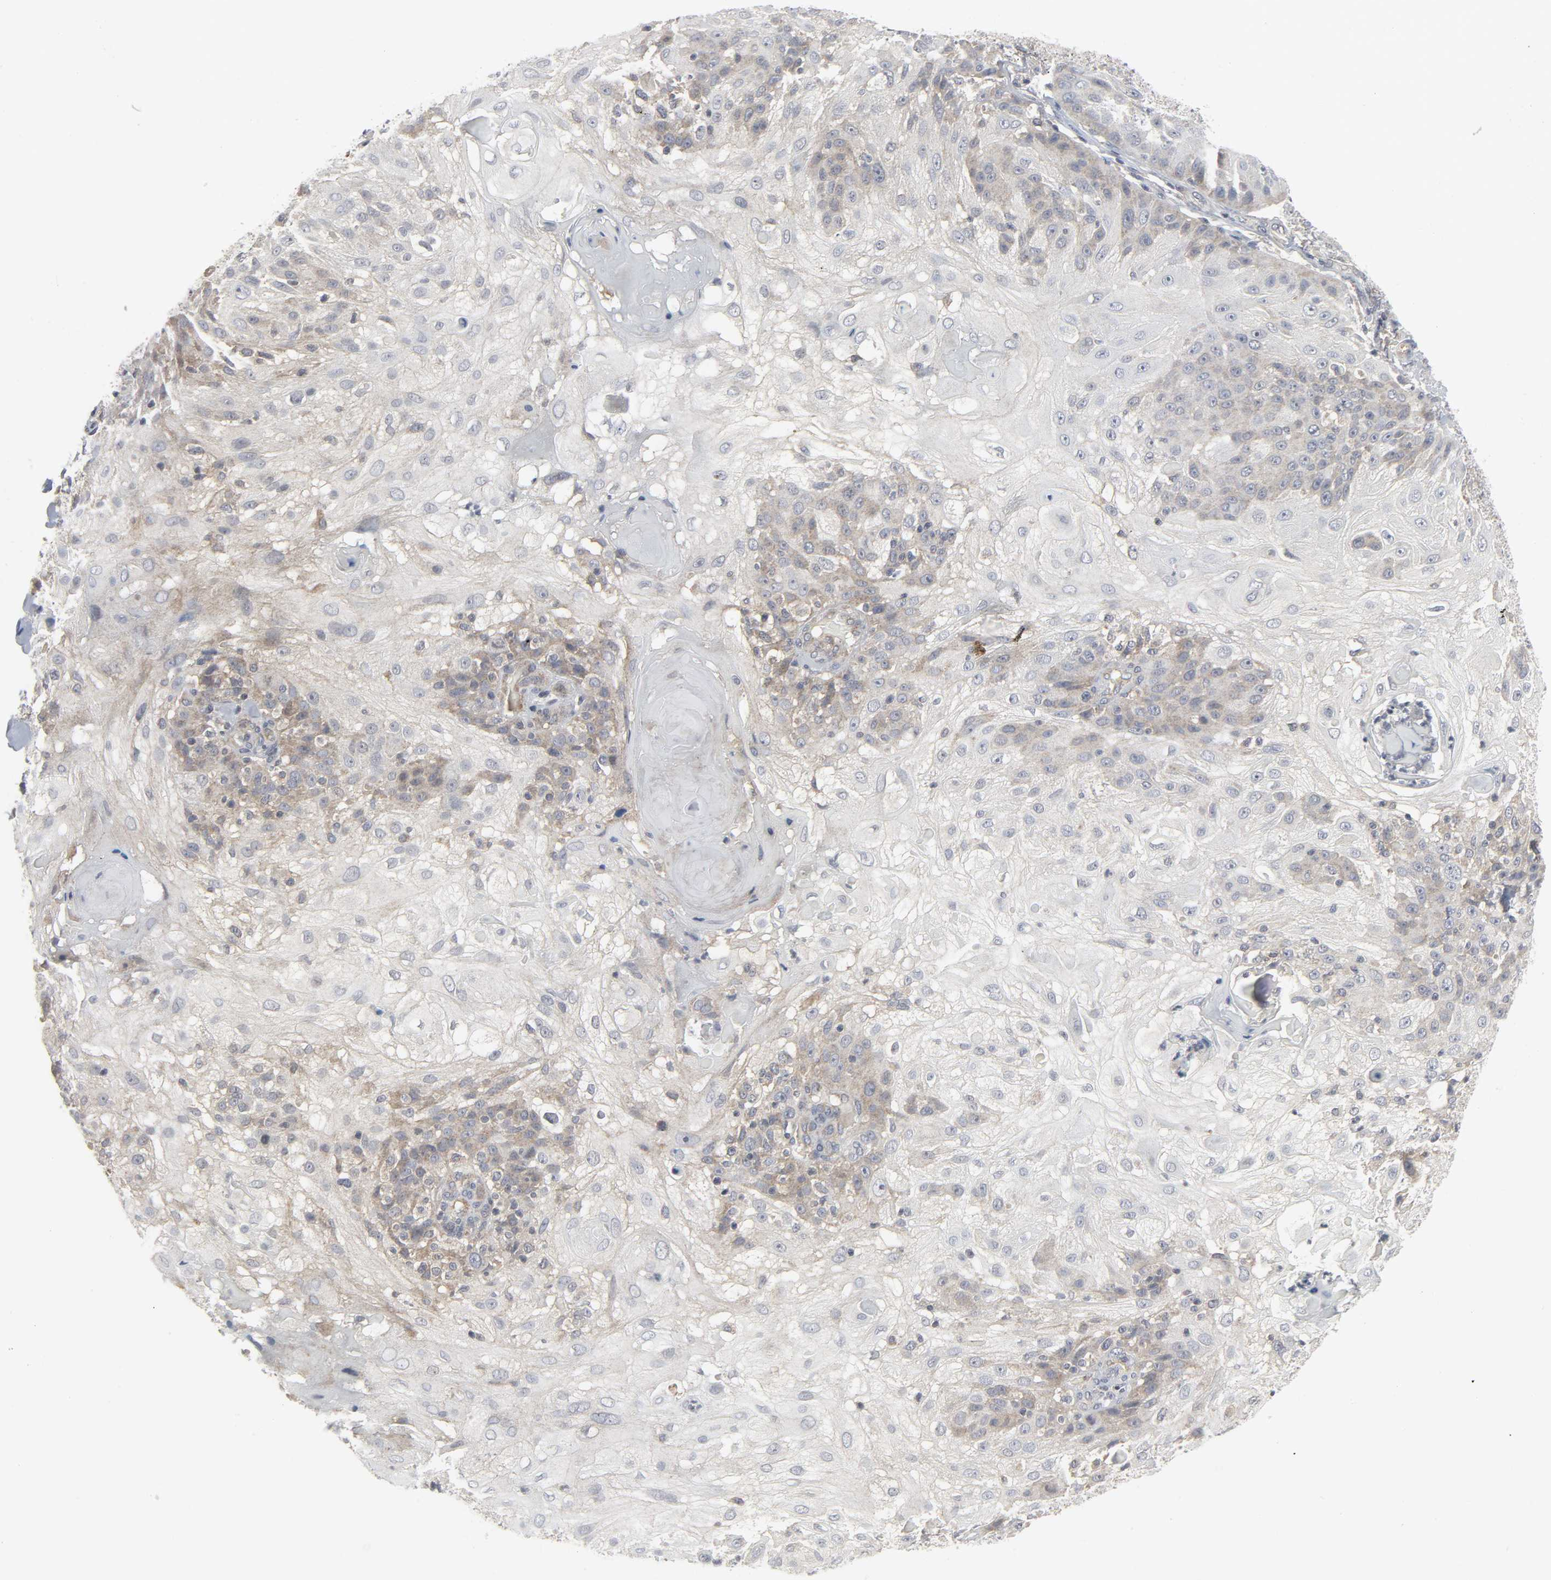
{"staining": {"intensity": "moderate", "quantity": "25%-75%", "location": "cytoplasmic/membranous"}, "tissue": "skin cancer", "cell_type": "Tumor cells", "image_type": "cancer", "snomed": [{"axis": "morphology", "description": "Normal tissue, NOS"}, {"axis": "morphology", "description": "Squamous cell carcinoma, NOS"}, {"axis": "topography", "description": "Skin"}], "caption": "Skin cancer tissue demonstrates moderate cytoplasmic/membranous staining in approximately 25%-75% of tumor cells", "gene": "CLIP1", "patient": {"sex": "female", "age": 83}}